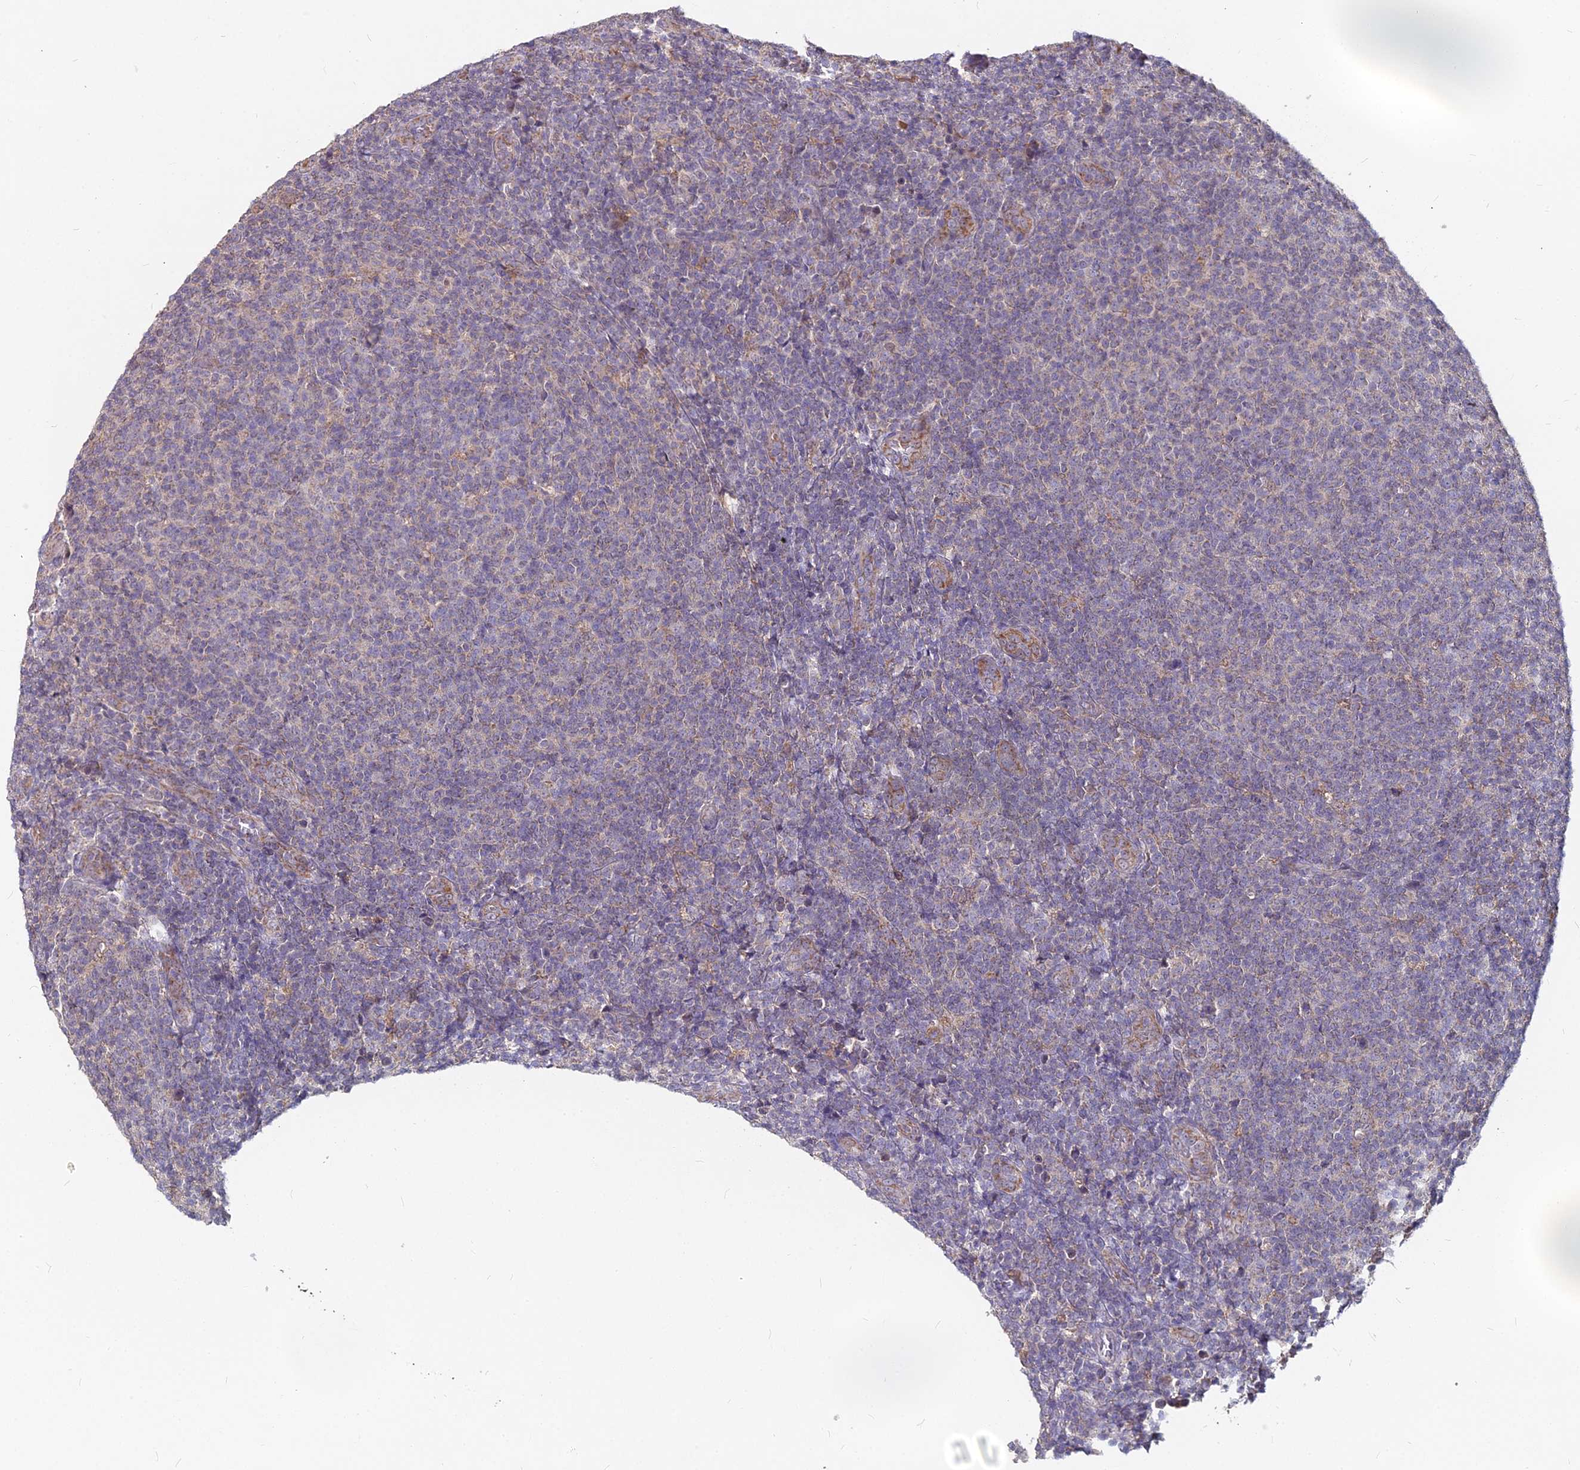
{"staining": {"intensity": "negative", "quantity": "none", "location": "none"}, "tissue": "lymphoma", "cell_type": "Tumor cells", "image_type": "cancer", "snomed": [{"axis": "morphology", "description": "Malignant lymphoma, non-Hodgkin's type, Low grade"}, {"axis": "topography", "description": "Lymph node"}], "caption": "There is no significant positivity in tumor cells of lymphoma. (DAB (3,3'-diaminobenzidine) immunohistochemistry, high magnification).", "gene": "MICU2", "patient": {"sex": "male", "age": 66}}